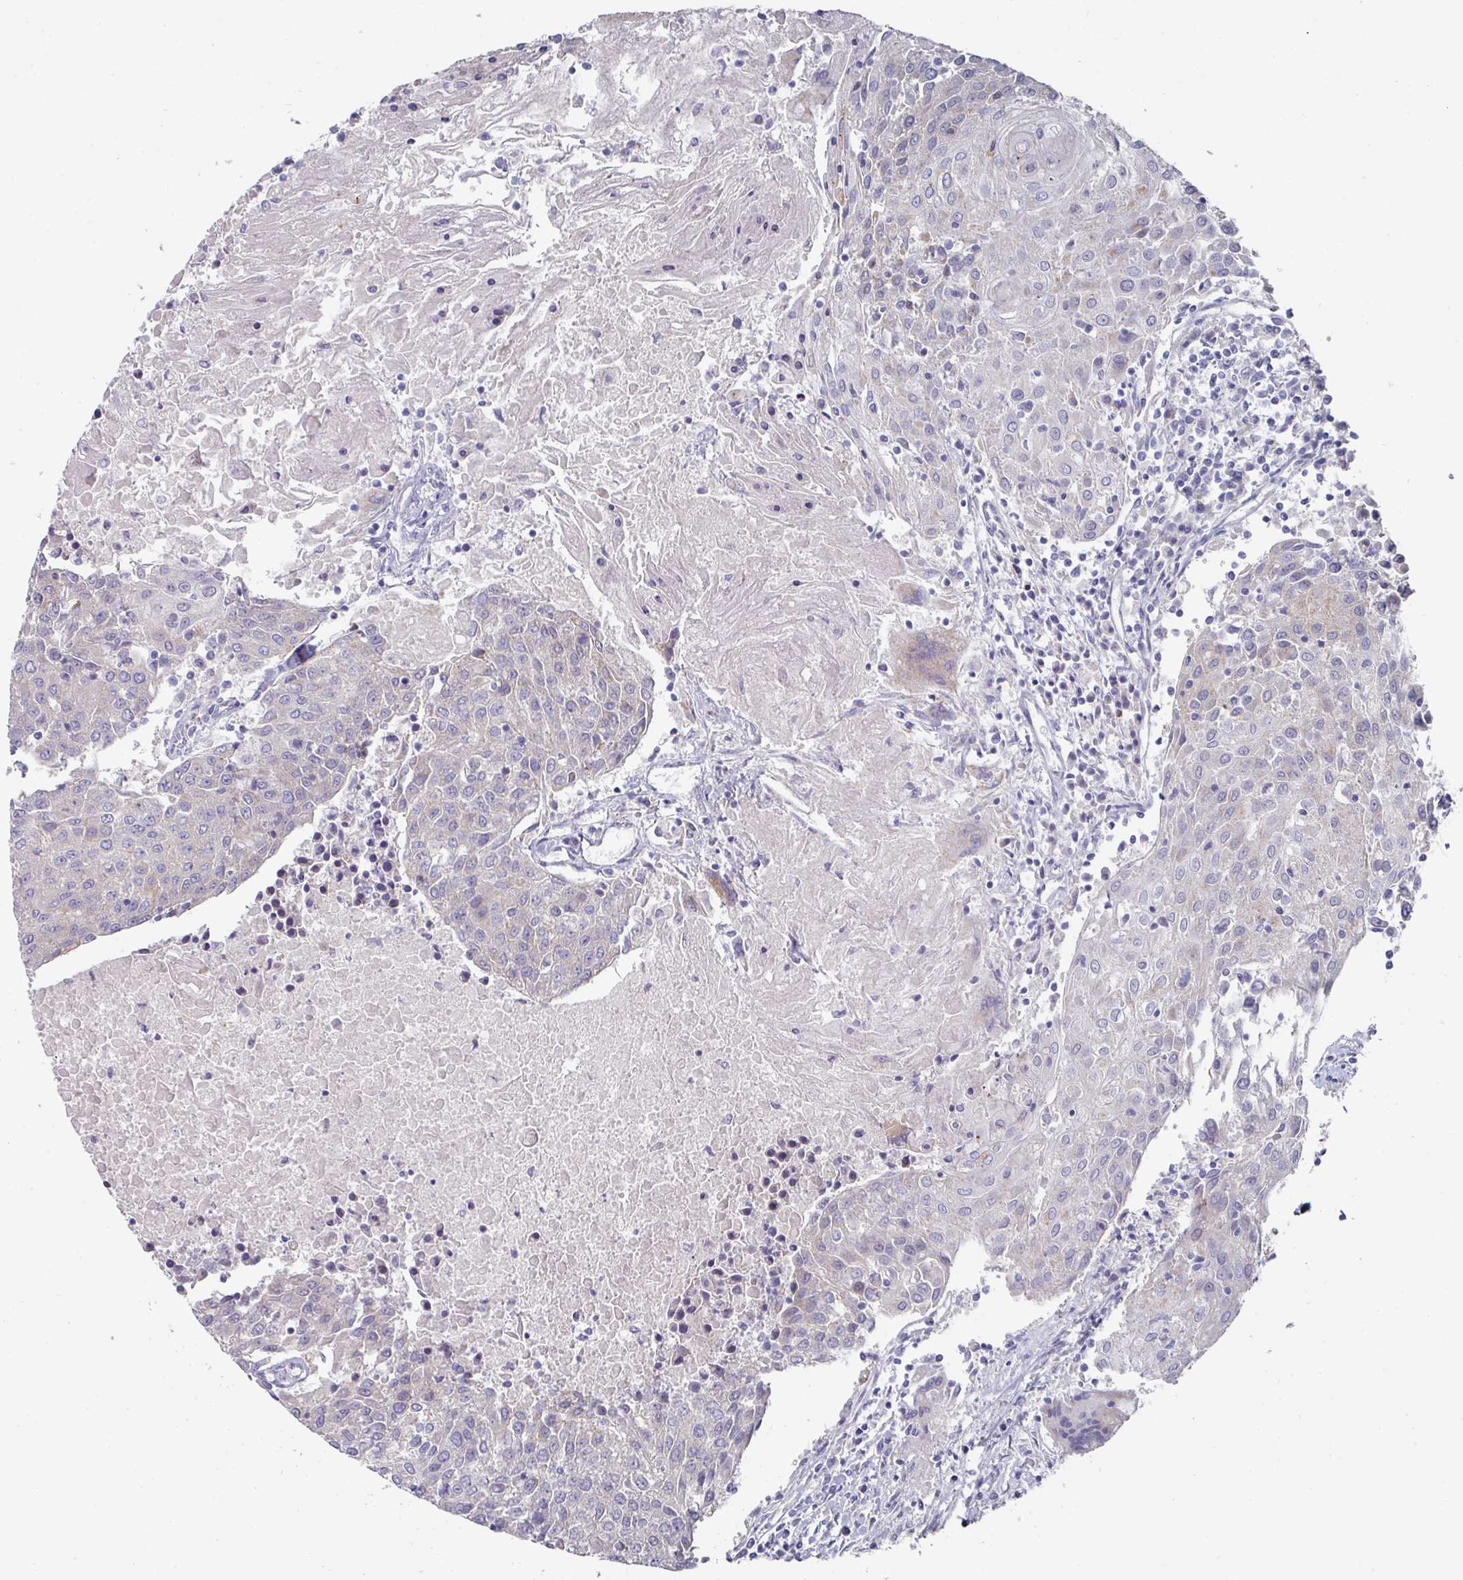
{"staining": {"intensity": "negative", "quantity": "none", "location": "none"}, "tissue": "urothelial cancer", "cell_type": "Tumor cells", "image_type": "cancer", "snomed": [{"axis": "morphology", "description": "Urothelial carcinoma, High grade"}, {"axis": "topography", "description": "Urinary bladder"}], "caption": "The immunohistochemistry (IHC) micrograph has no significant staining in tumor cells of urothelial cancer tissue.", "gene": "NT5C1A", "patient": {"sex": "female", "age": 85}}